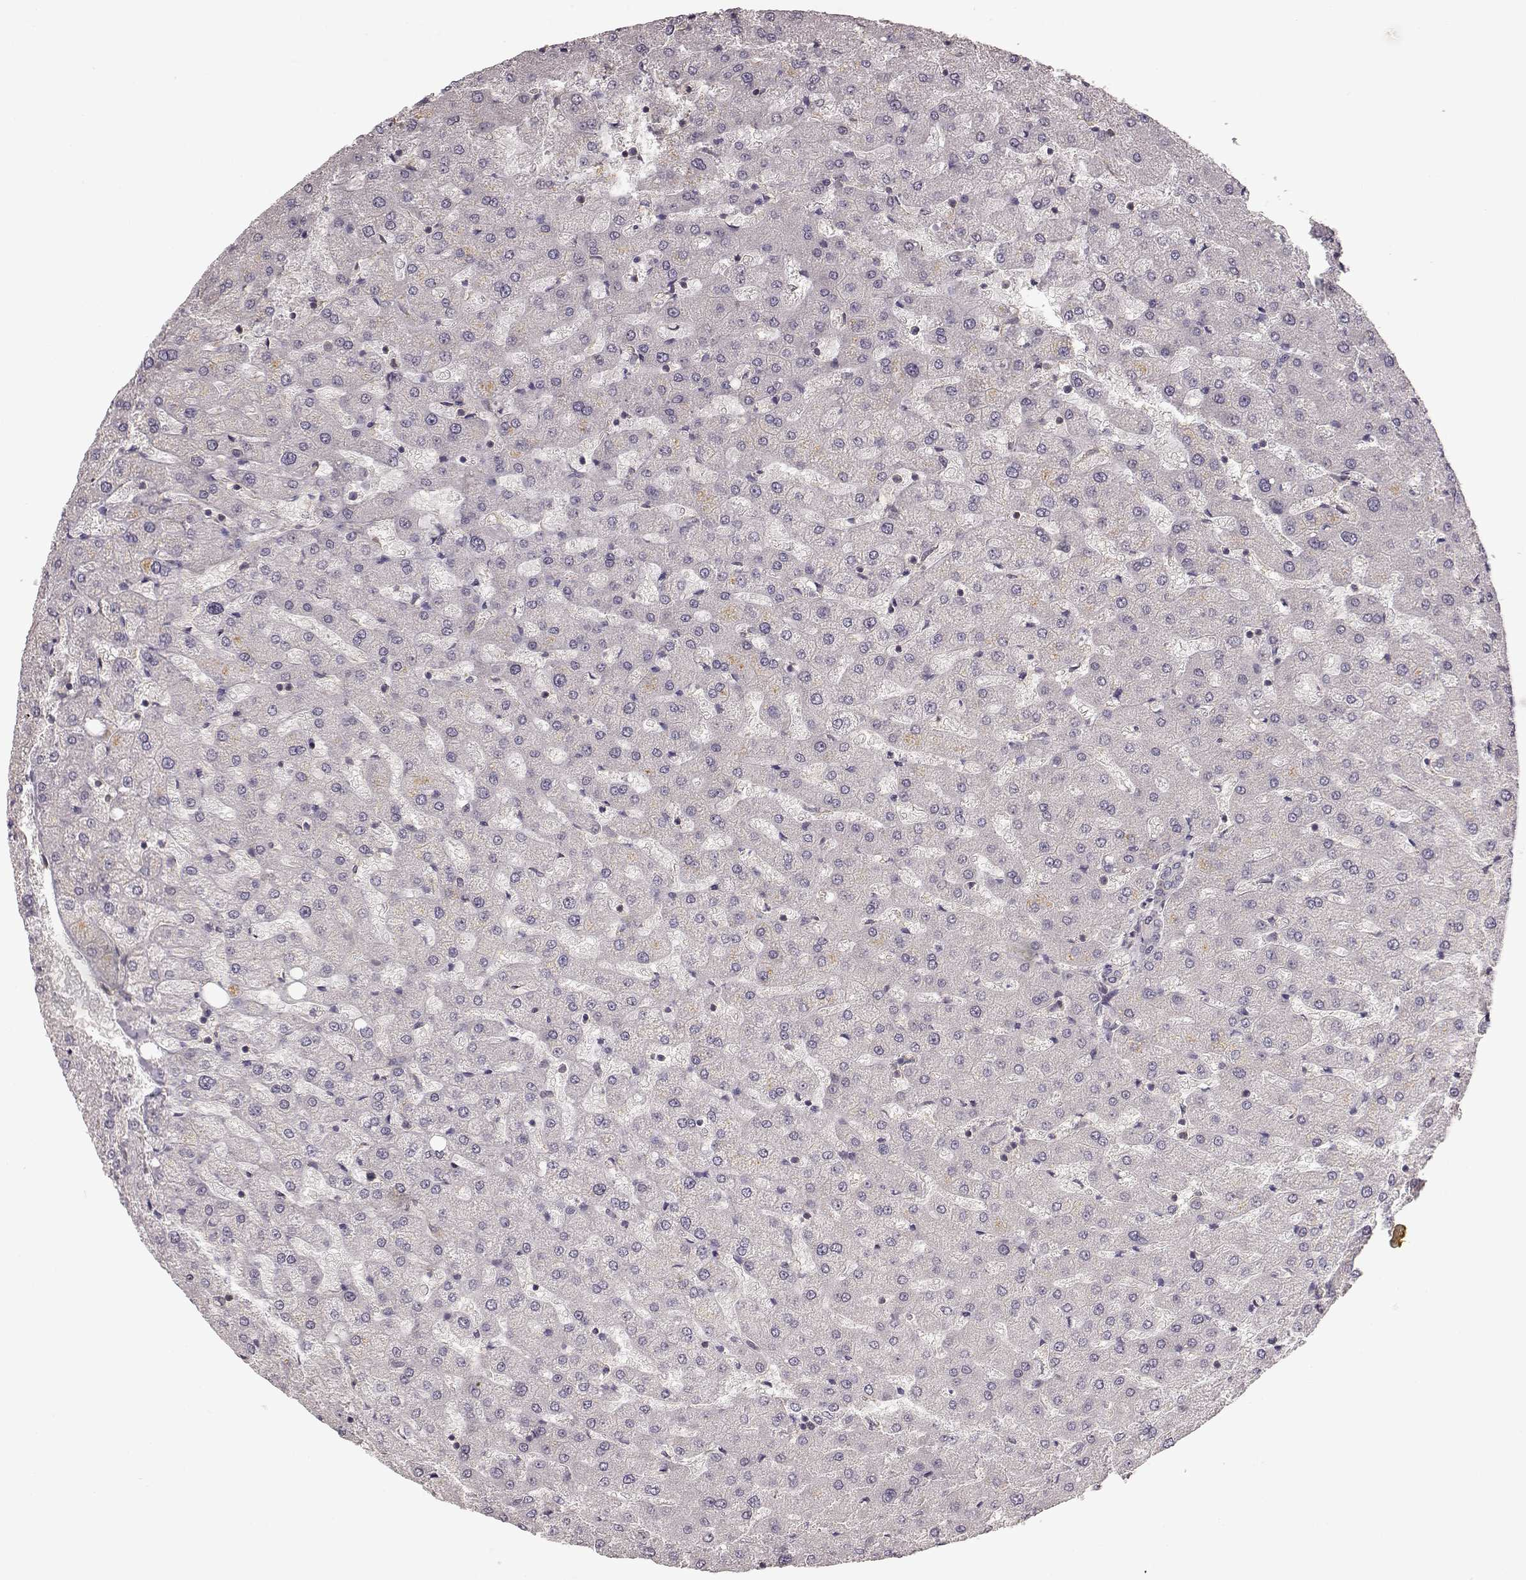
{"staining": {"intensity": "negative", "quantity": "none", "location": "none"}, "tissue": "liver", "cell_type": "Cholangiocytes", "image_type": "normal", "snomed": [{"axis": "morphology", "description": "Normal tissue, NOS"}, {"axis": "topography", "description": "Liver"}], "caption": "High power microscopy photomicrograph of an immunohistochemistry histopathology image of benign liver, revealing no significant positivity in cholangiocytes. The staining was performed using DAB (3,3'-diaminobenzidine) to visualize the protein expression in brown, while the nuclei were stained in blue with hematoxylin (Magnification: 20x).", "gene": "ERBB3", "patient": {"sex": "female", "age": 50}}